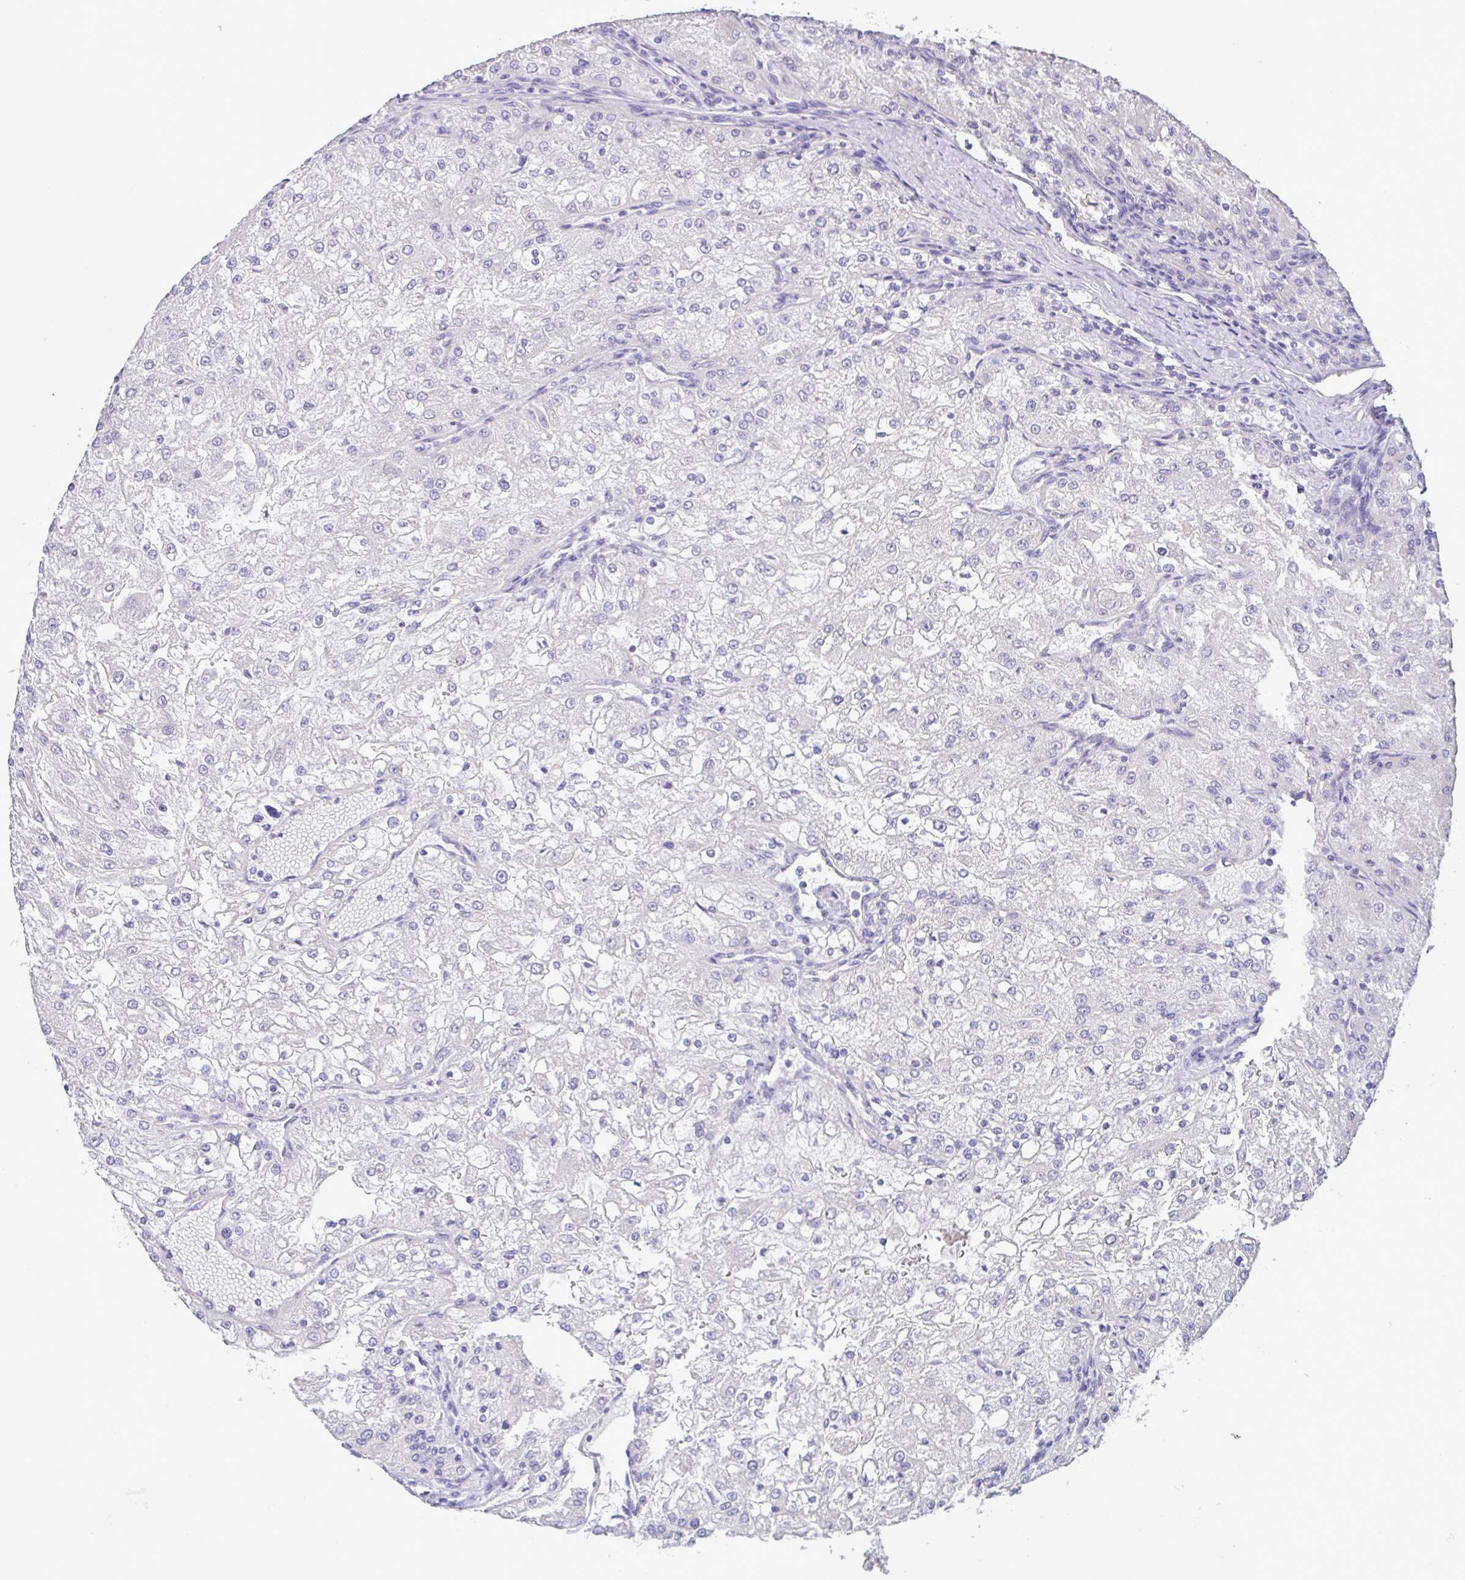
{"staining": {"intensity": "negative", "quantity": "none", "location": "none"}, "tissue": "renal cancer", "cell_type": "Tumor cells", "image_type": "cancer", "snomed": [{"axis": "morphology", "description": "Adenocarcinoma, NOS"}, {"axis": "topography", "description": "Kidney"}], "caption": "Immunohistochemistry of human renal cancer reveals no expression in tumor cells.", "gene": "PLCD4", "patient": {"sex": "female", "age": 74}}